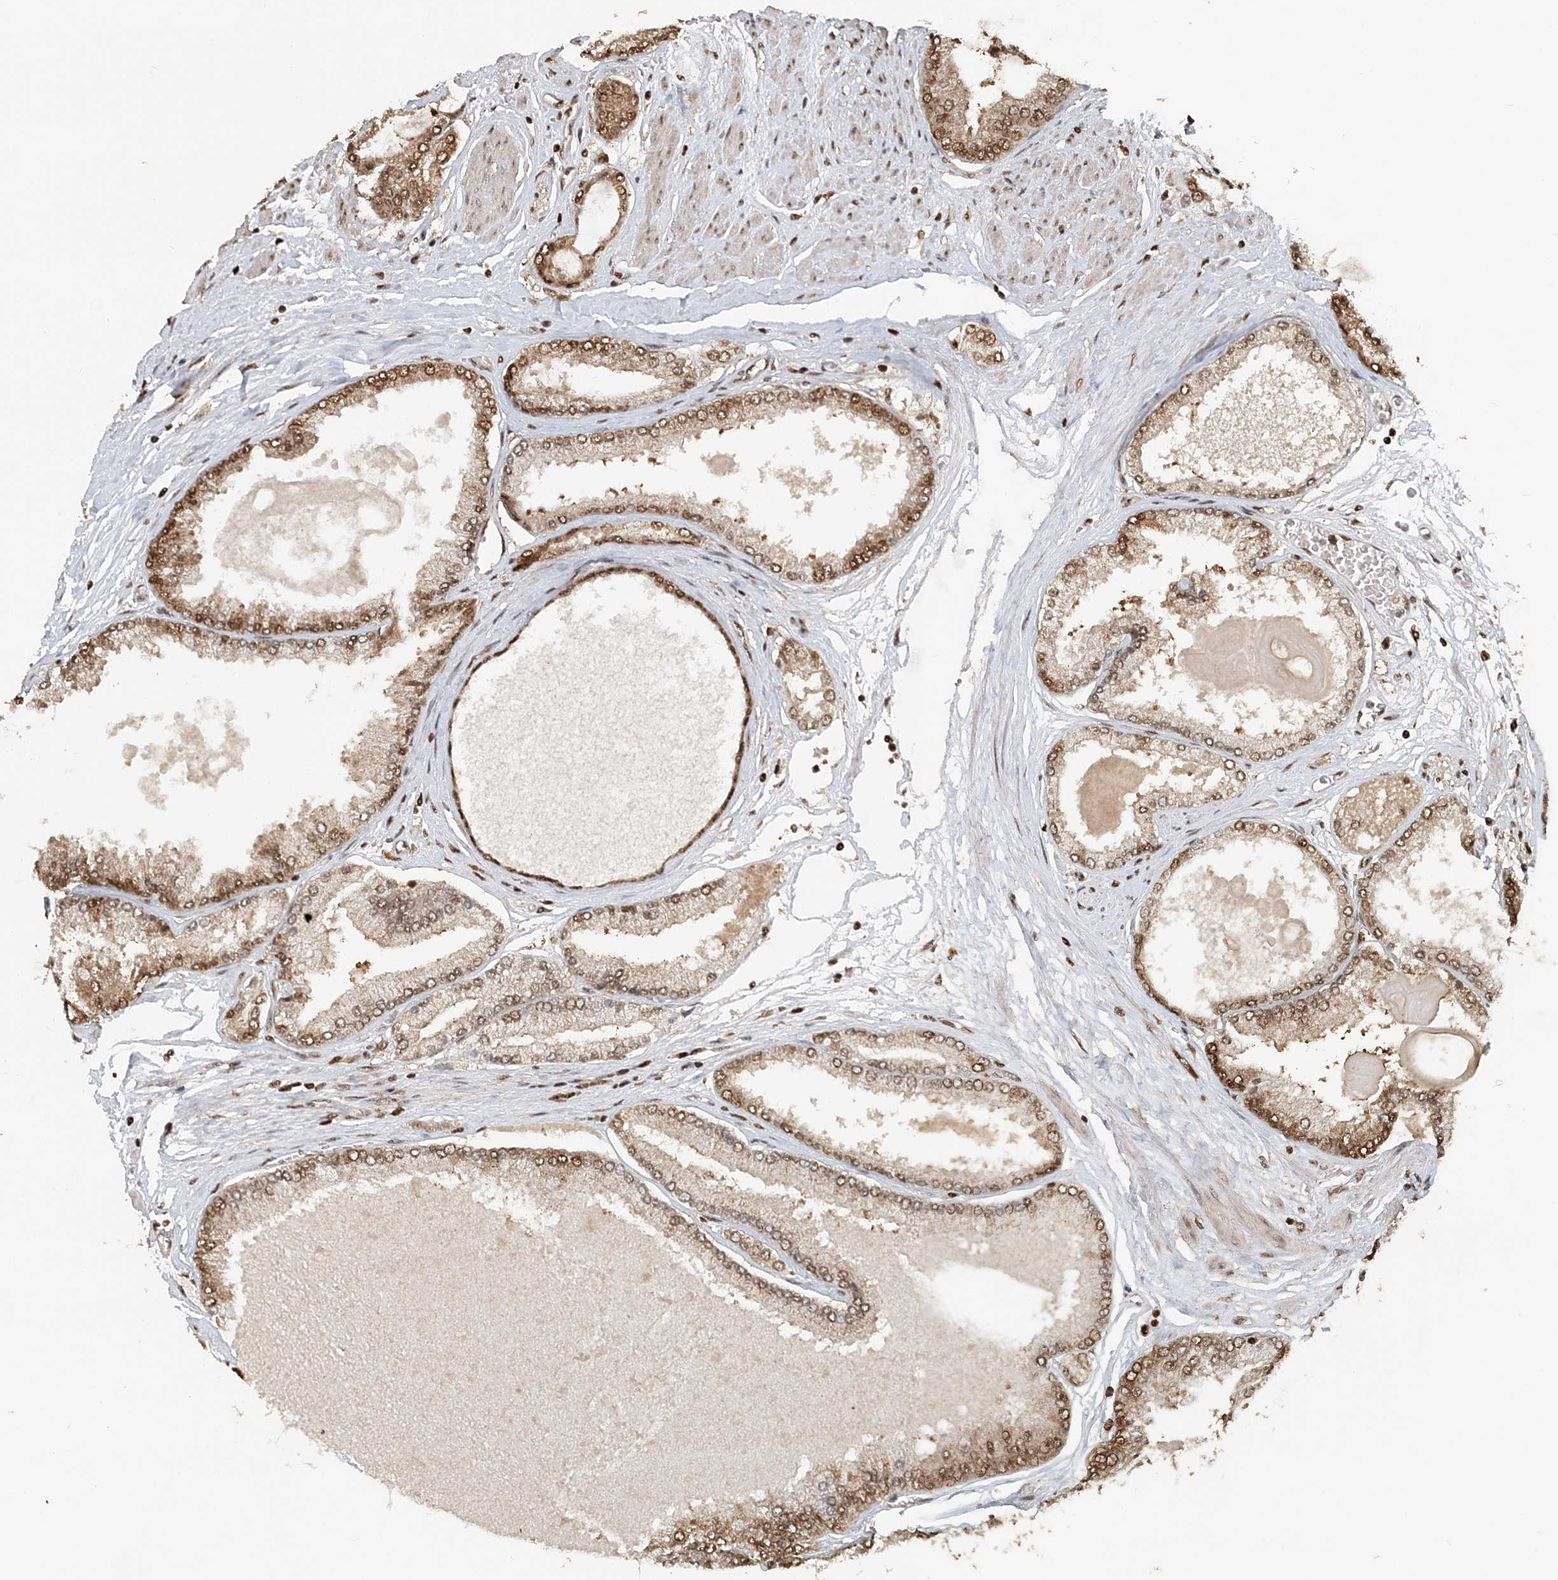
{"staining": {"intensity": "moderate", "quantity": ">75%", "location": "cytoplasmic/membranous,nuclear"}, "tissue": "prostate cancer", "cell_type": "Tumor cells", "image_type": "cancer", "snomed": [{"axis": "morphology", "description": "Adenocarcinoma, High grade"}, {"axis": "topography", "description": "Prostate"}], "caption": "Tumor cells display moderate cytoplasmic/membranous and nuclear staining in about >75% of cells in high-grade adenocarcinoma (prostate).", "gene": "ARHGAP35", "patient": {"sex": "male", "age": 59}}